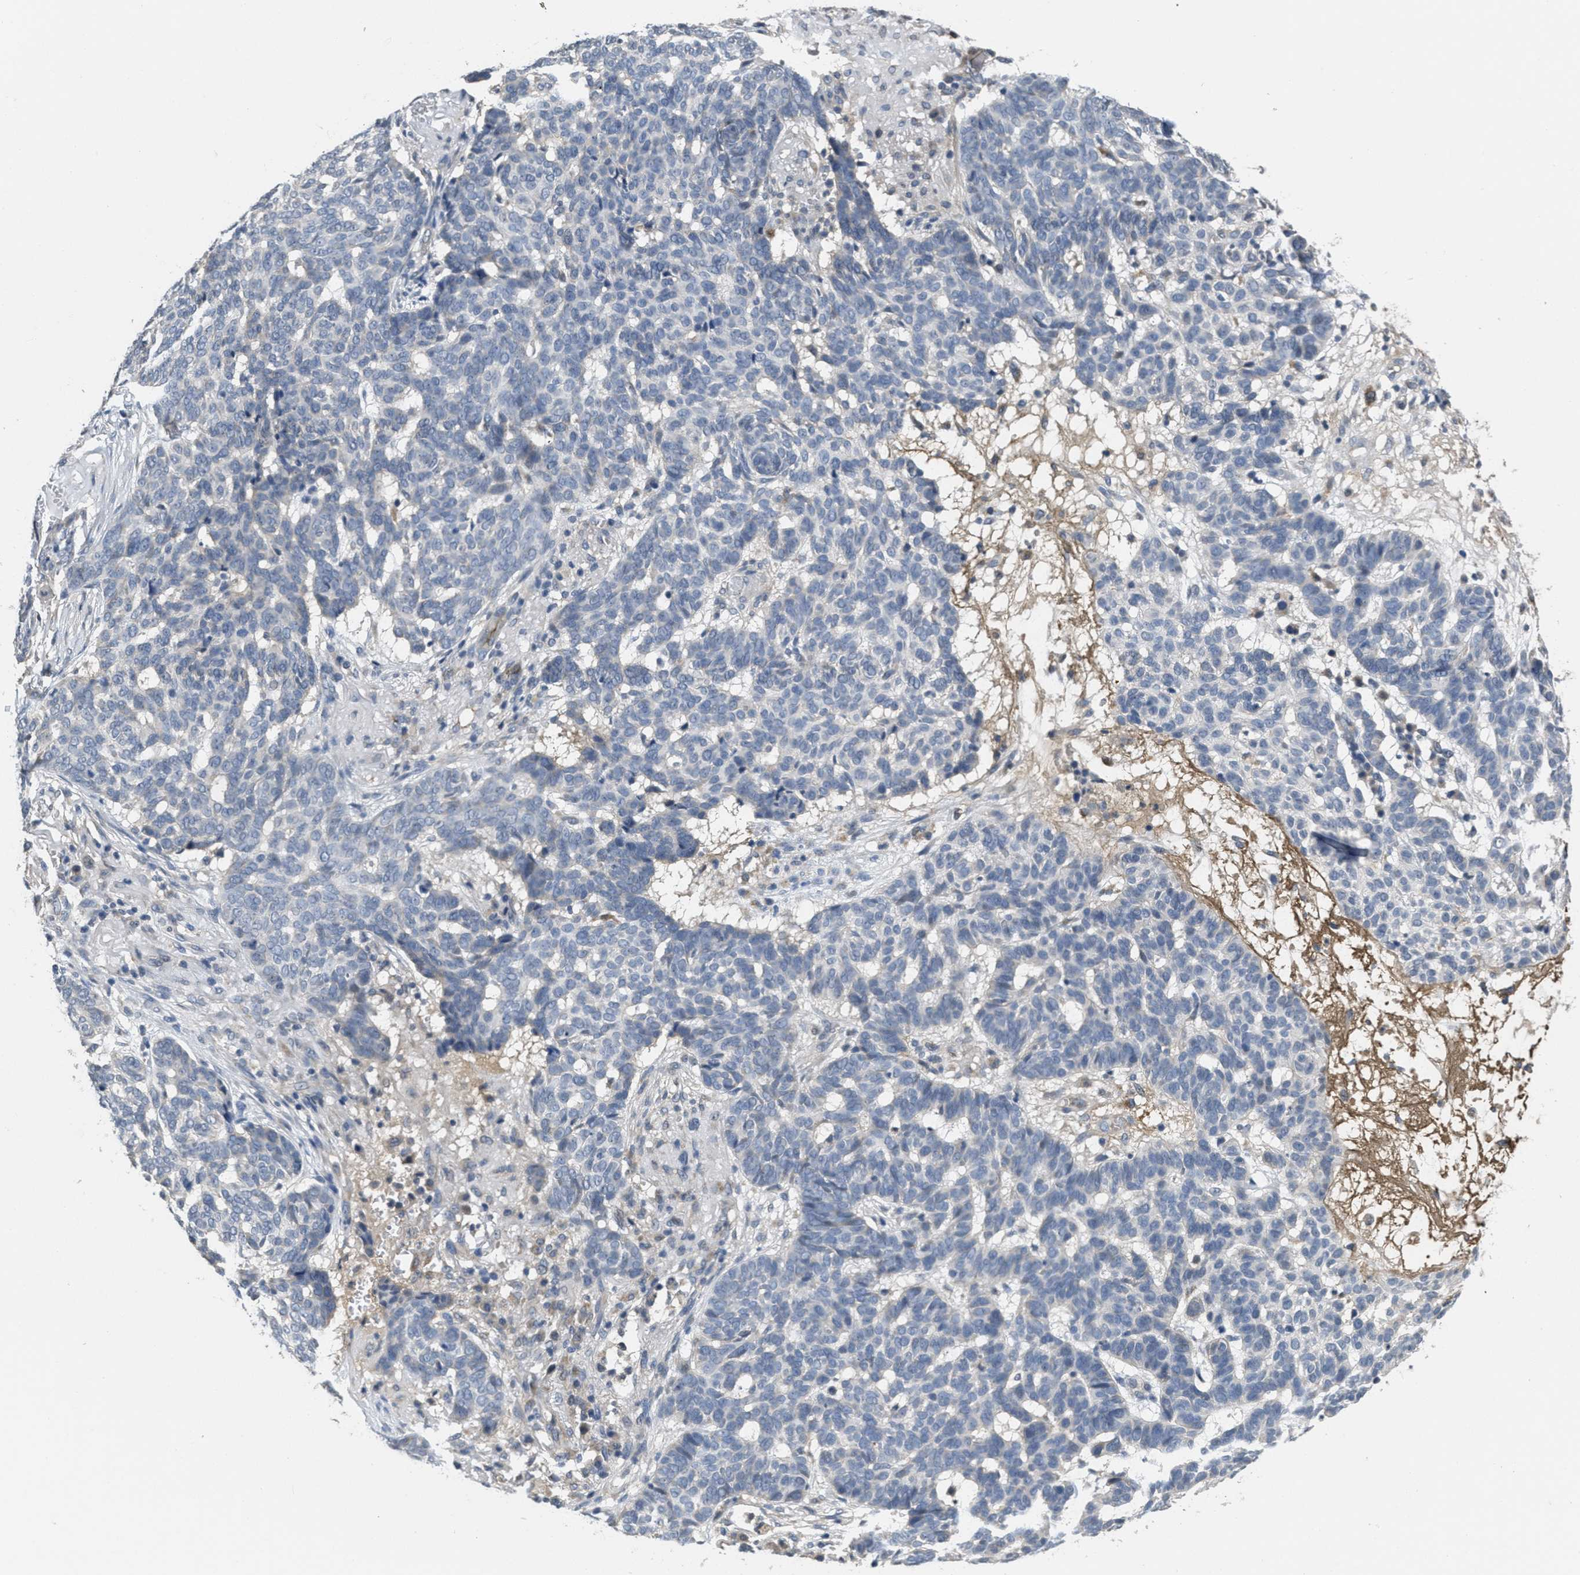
{"staining": {"intensity": "negative", "quantity": "none", "location": "none"}, "tissue": "skin cancer", "cell_type": "Tumor cells", "image_type": "cancer", "snomed": [{"axis": "morphology", "description": "Basal cell carcinoma"}, {"axis": "topography", "description": "Skin"}], "caption": "IHC of human skin cancer (basal cell carcinoma) exhibits no expression in tumor cells.", "gene": "ANGPT1", "patient": {"sex": "male", "age": 85}}